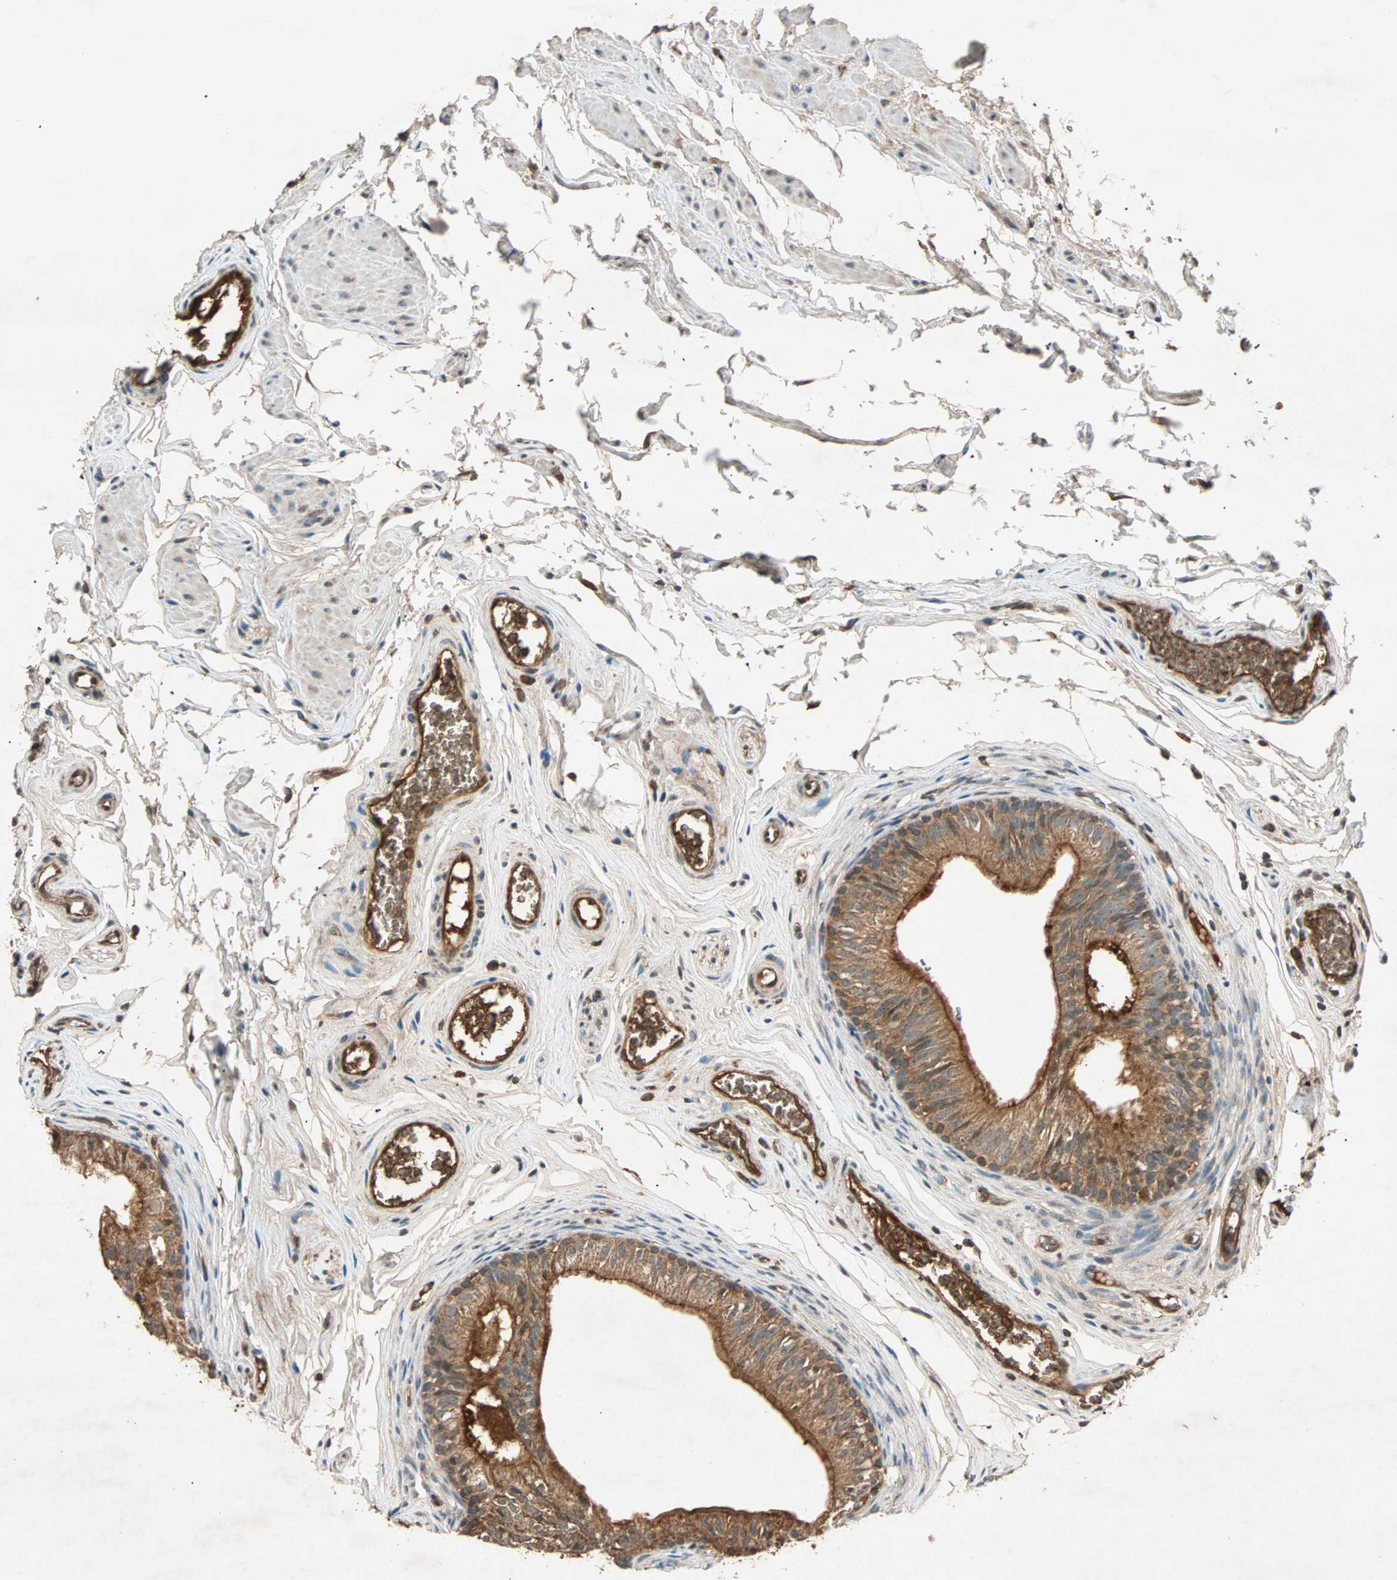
{"staining": {"intensity": "strong", "quantity": ">75%", "location": "cytoplasmic/membranous"}, "tissue": "epididymis", "cell_type": "Glandular cells", "image_type": "normal", "snomed": [{"axis": "morphology", "description": "Normal tissue, NOS"}, {"axis": "topography", "description": "Testis"}, {"axis": "topography", "description": "Epididymis"}], "caption": "Immunohistochemical staining of unremarkable epididymis shows strong cytoplasmic/membranous protein positivity in approximately >75% of glandular cells.", "gene": "MAPK1", "patient": {"sex": "male", "age": 36}}